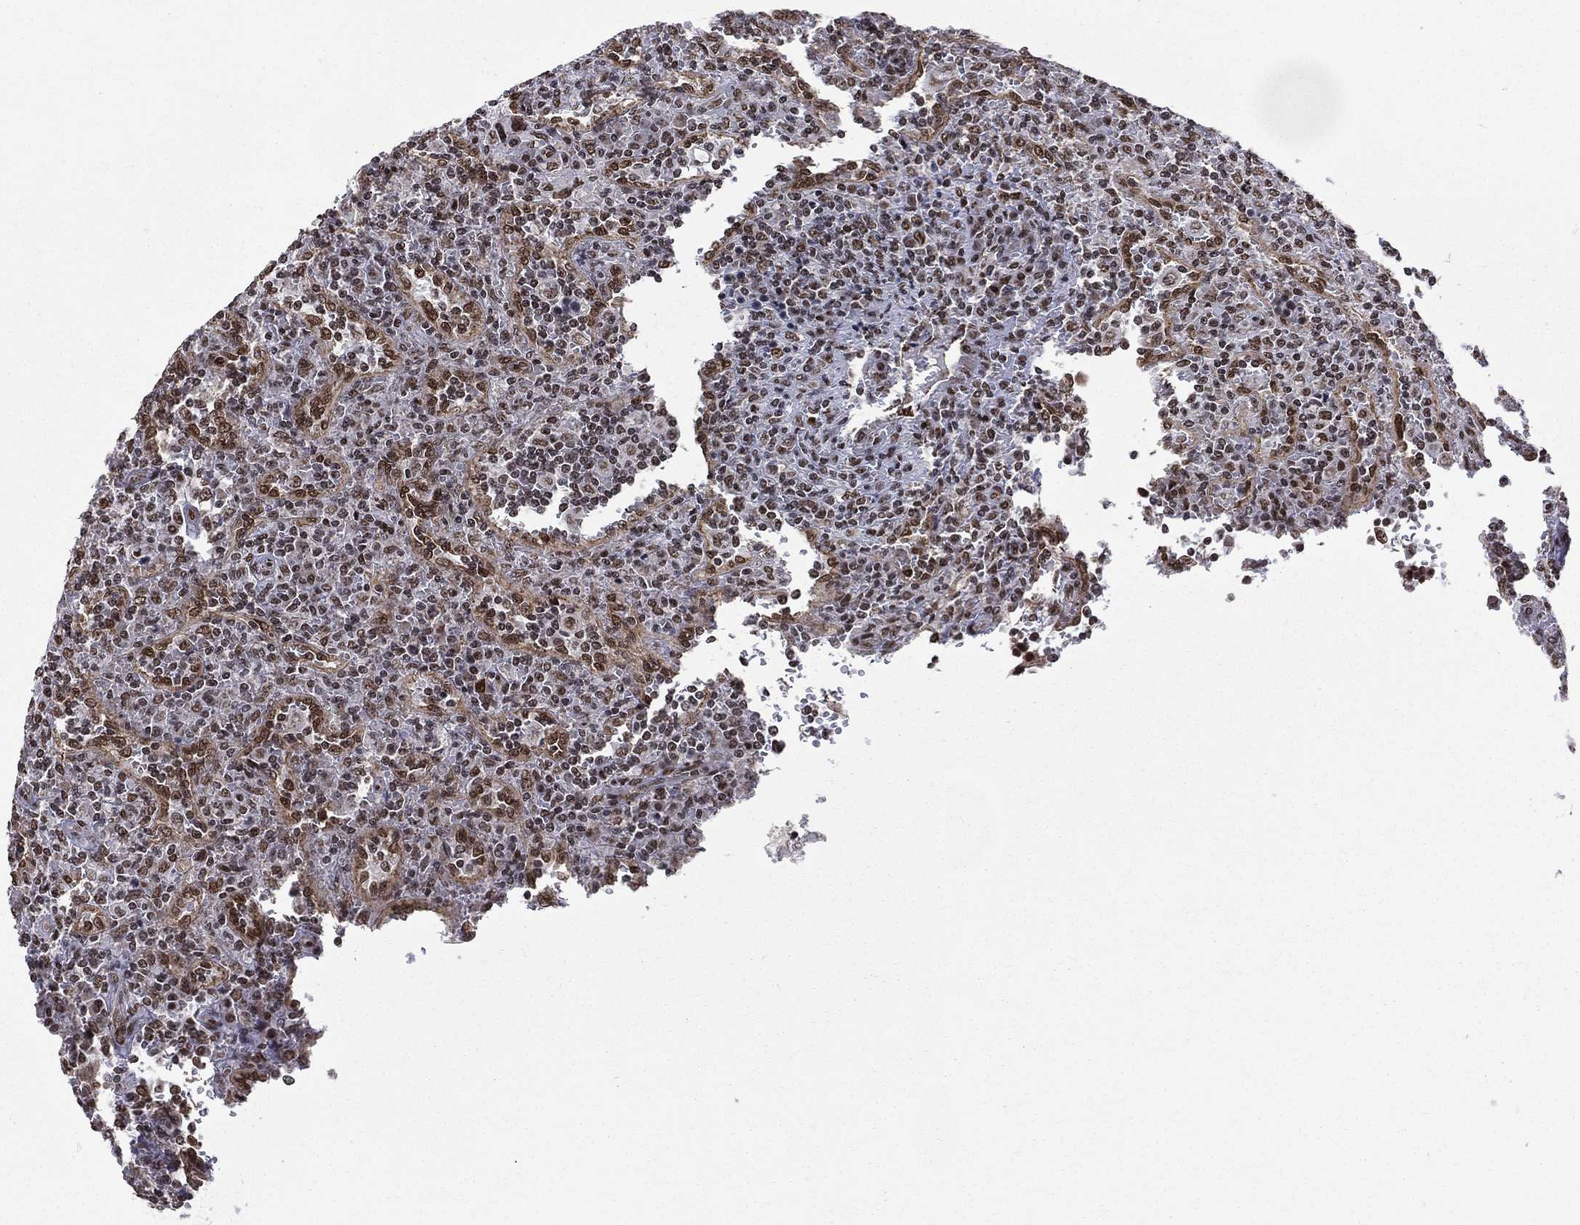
{"staining": {"intensity": "moderate", "quantity": "<25%", "location": "nuclear"}, "tissue": "lymphoma", "cell_type": "Tumor cells", "image_type": "cancer", "snomed": [{"axis": "morphology", "description": "Malignant lymphoma, non-Hodgkin's type, Low grade"}, {"axis": "topography", "description": "Spleen"}], "caption": "Immunohistochemistry (IHC) (DAB (3,3'-diaminobenzidine)) staining of human lymphoma shows moderate nuclear protein expression in about <25% of tumor cells.", "gene": "C5orf24", "patient": {"sex": "male", "age": 62}}